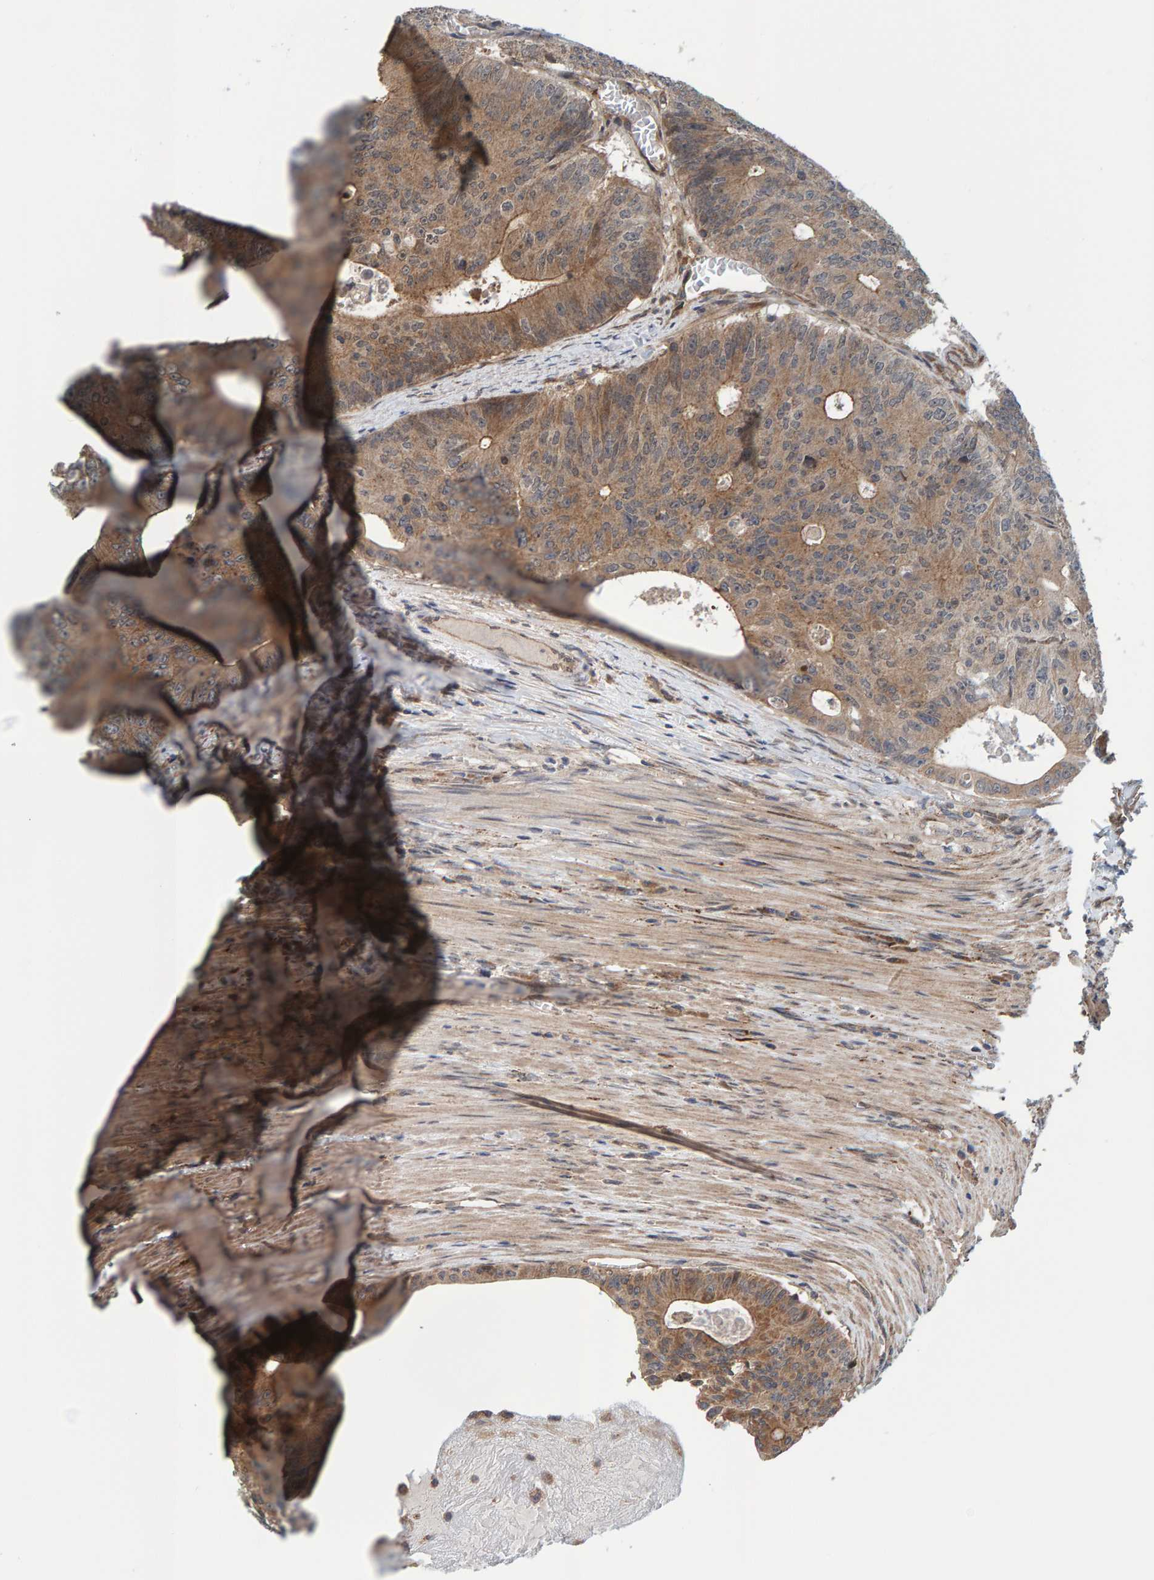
{"staining": {"intensity": "moderate", "quantity": ">75%", "location": "cytoplasmic/membranous"}, "tissue": "colorectal cancer", "cell_type": "Tumor cells", "image_type": "cancer", "snomed": [{"axis": "morphology", "description": "Adenocarcinoma, NOS"}, {"axis": "topography", "description": "Colon"}], "caption": "A brown stain labels moderate cytoplasmic/membranous positivity of a protein in human adenocarcinoma (colorectal) tumor cells.", "gene": "SCRN2", "patient": {"sex": "male", "age": 87}}